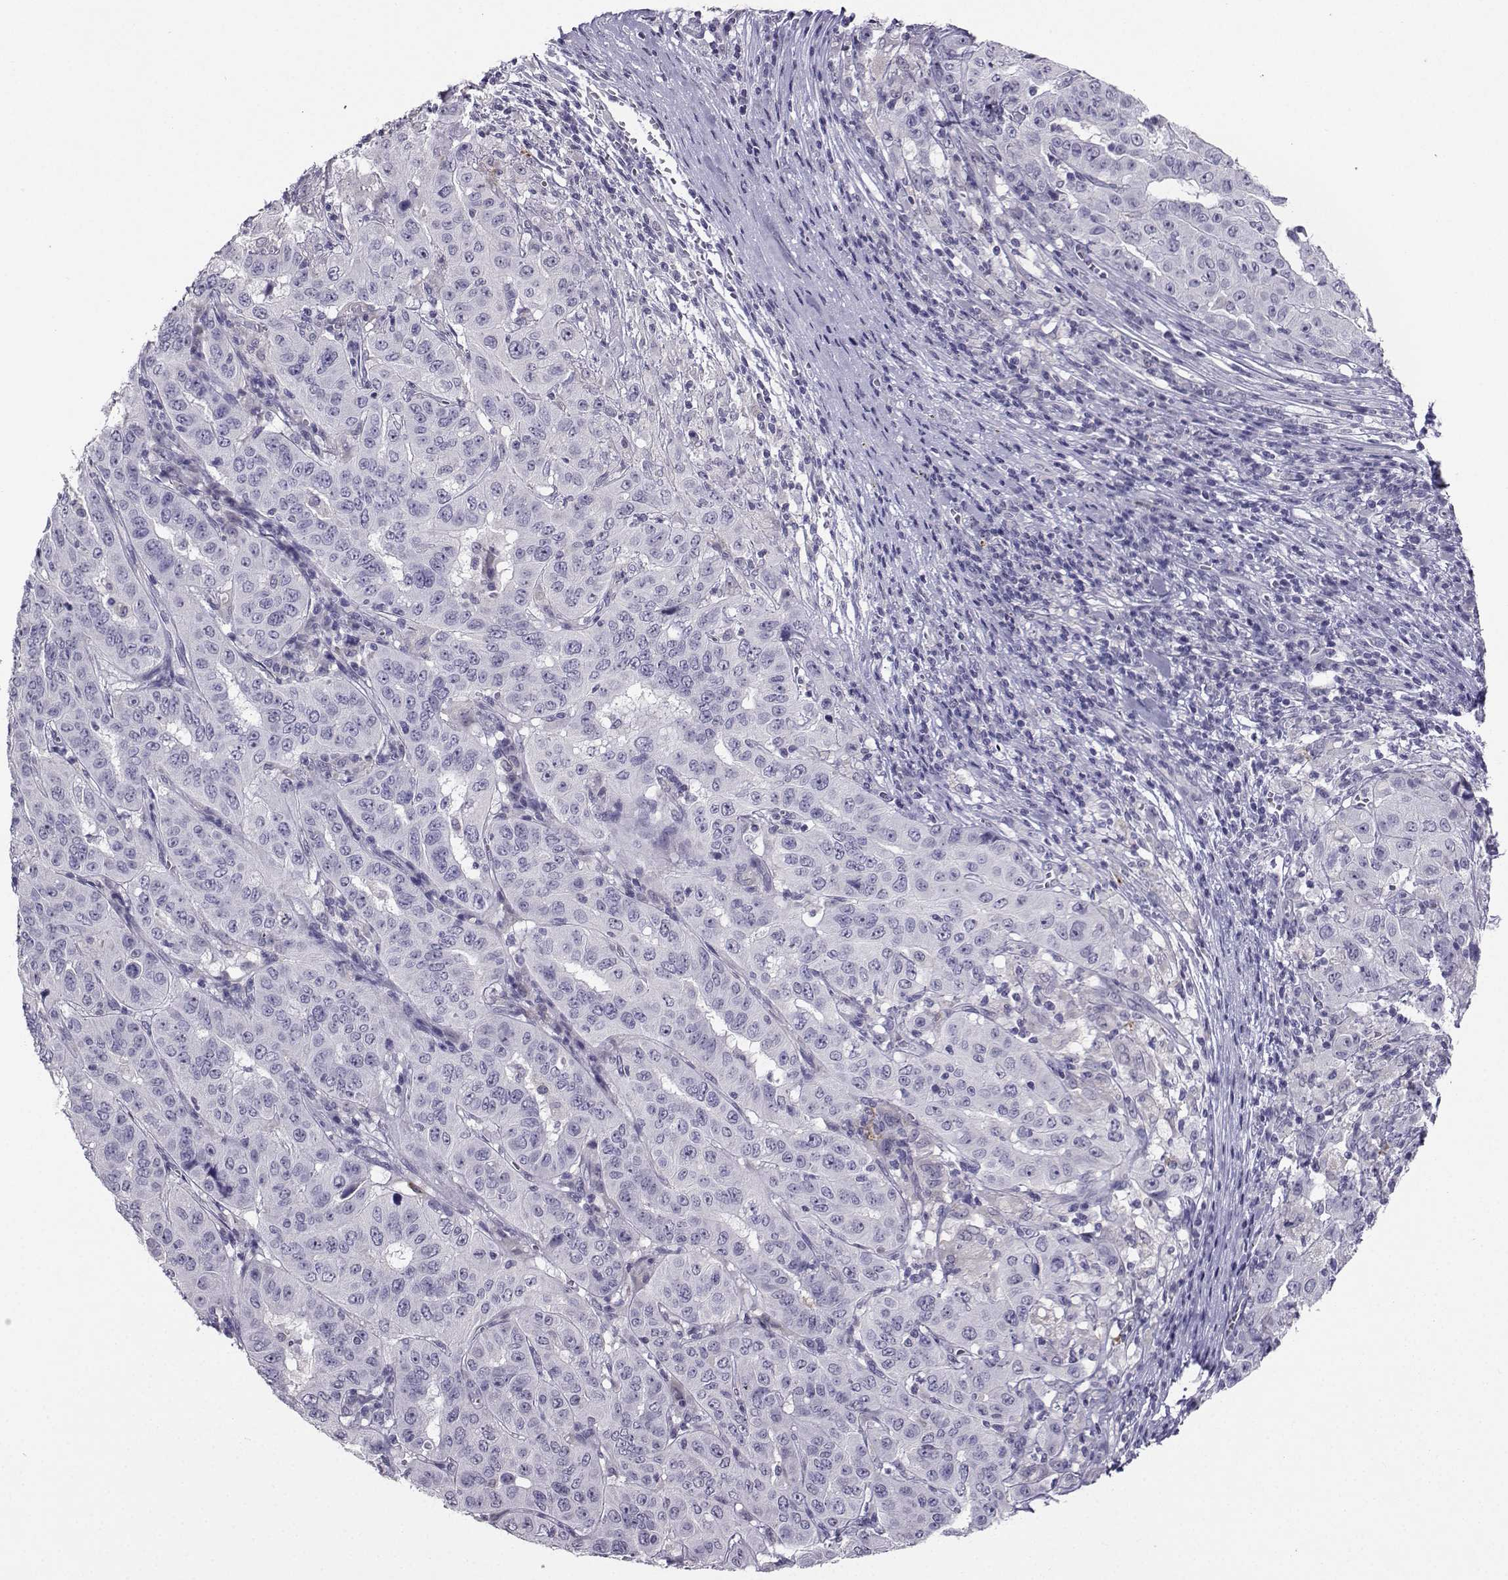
{"staining": {"intensity": "negative", "quantity": "none", "location": "none"}, "tissue": "pancreatic cancer", "cell_type": "Tumor cells", "image_type": "cancer", "snomed": [{"axis": "morphology", "description": "Adenocarcinoma, NOS"}, {"axis": "topography", "description": "Pancreas"}], "caption": "DAB immunohistochemical staining of human pancreatic adenocarcinoma displays no significant positivity in tumor cells. (DAB IHC with hematoxylin counter stain).", "gene": "TBR1", "patient": {"sex": "male", "age": 63}}